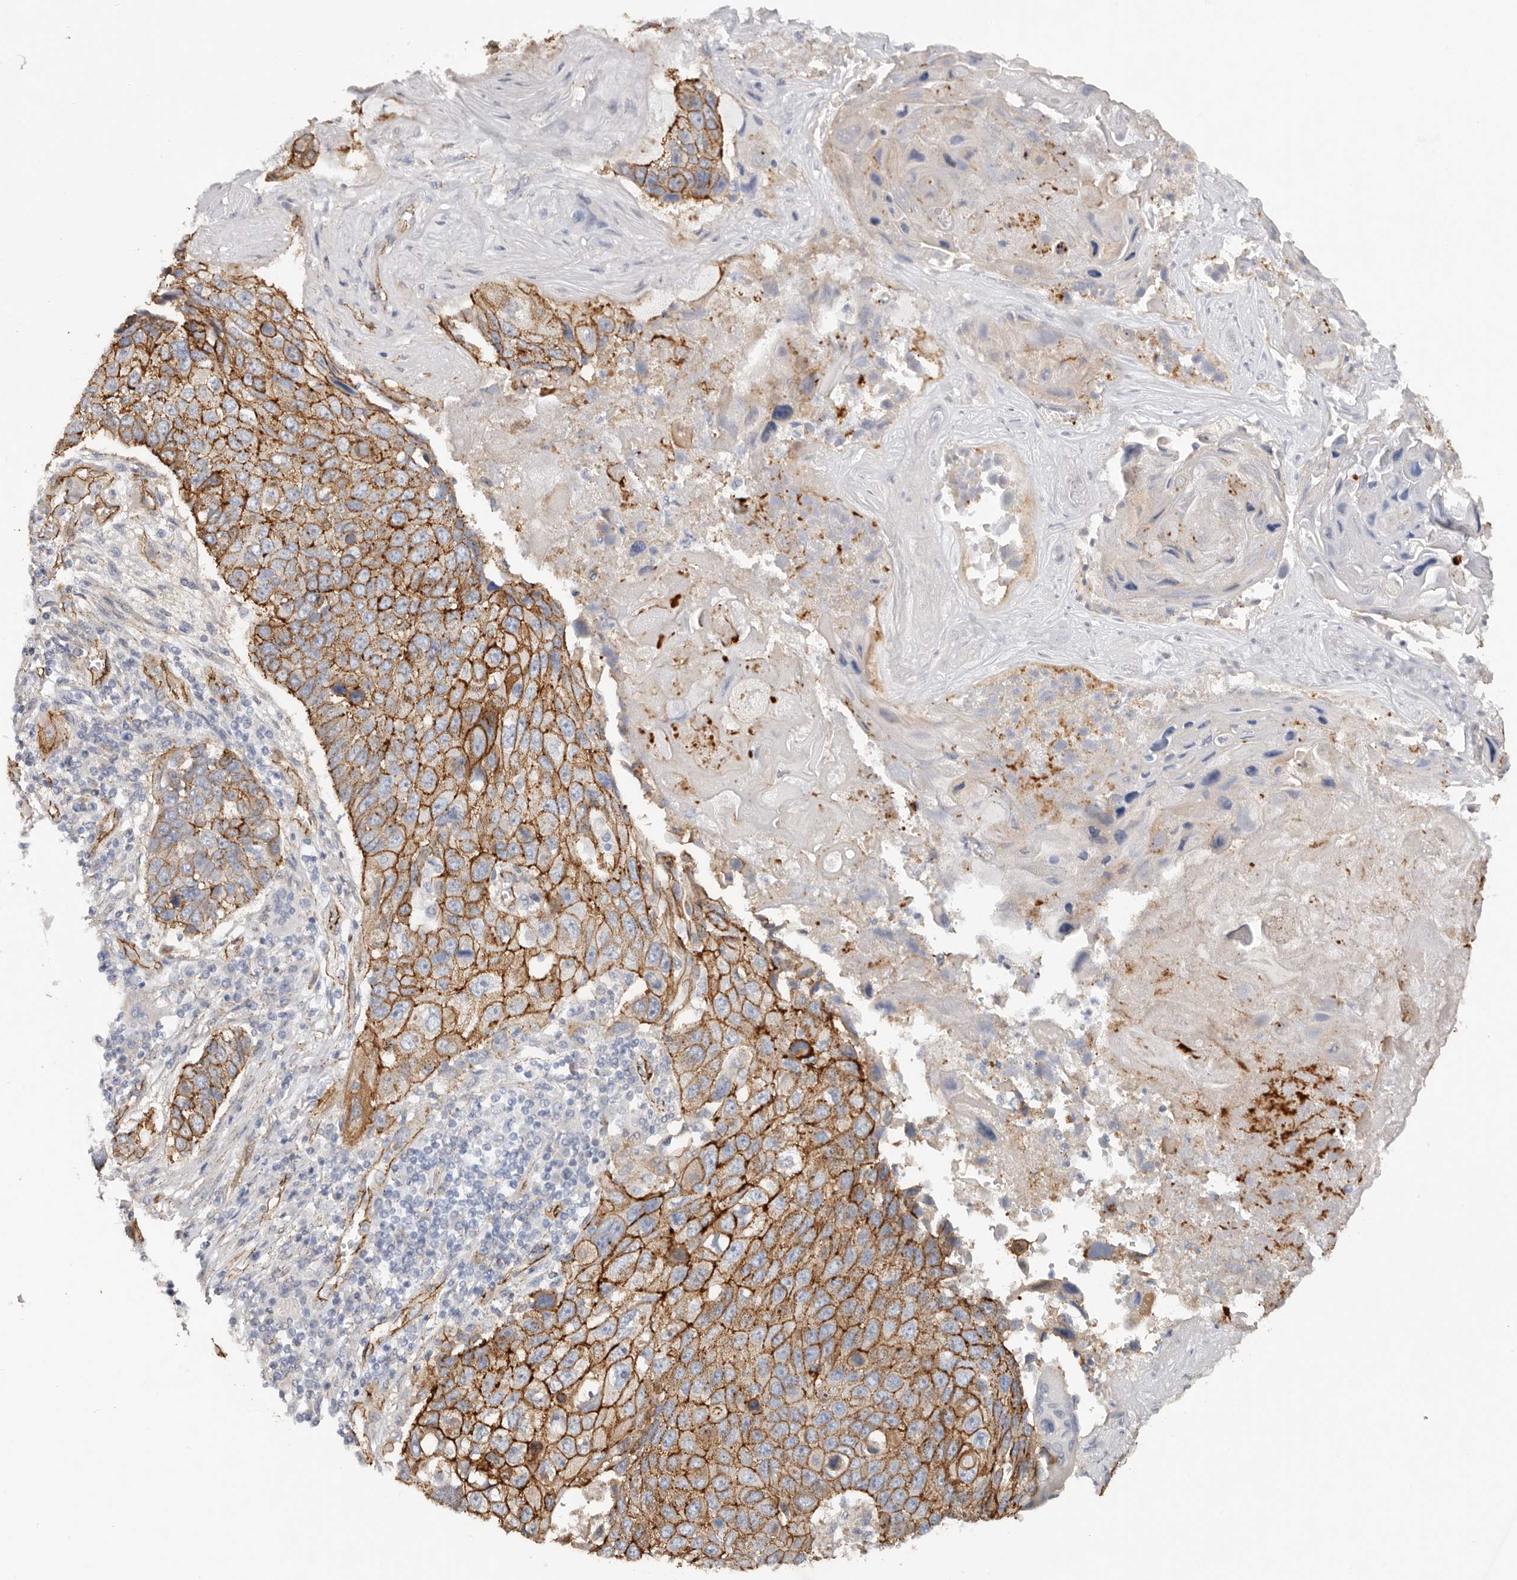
{"staining": {"intensity": "strong", "quantity": ">75%", "location": "cytoplasmic/membranous"}, "tissue": "lung cancer", "cell_type": "Tumor cells", "image_type": "cancer", "snomed": [{"axis": "morphology", "description": "Squamous cell carcinoma, NOS"}, {"axis": "topography", "description": "Lung"}], "caption": "A brown stain highlights strong cytoplasmic/membranous expression of a protein in lung squamous cell carcinoma tumor cells. (DAB (3,3'-diaminobenzidine) IHC, brown staining for protein, blue staining for nuclei).", "gene": "CTNNB1", "patient": {"sex": "male", "age": 61}}